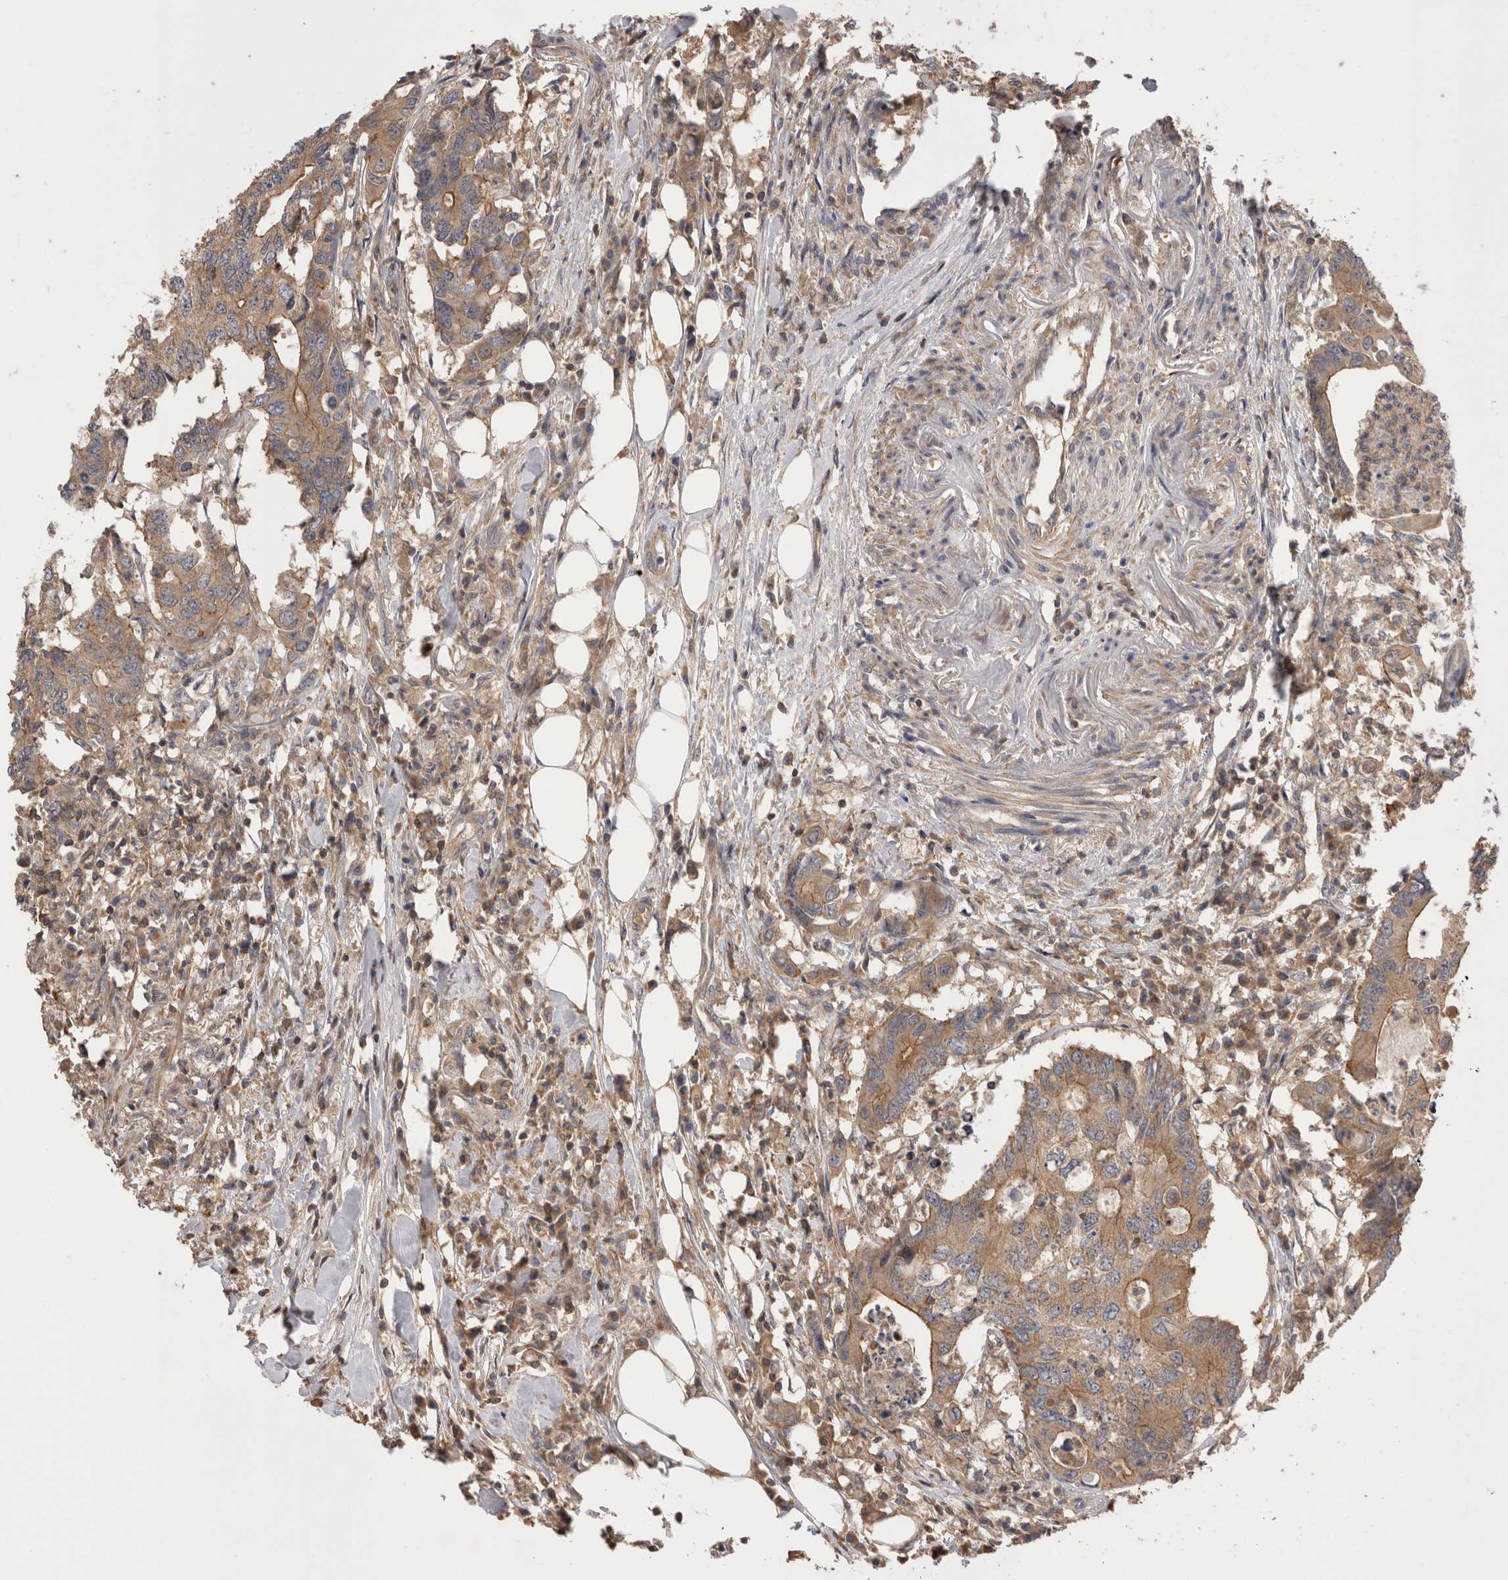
{"staining": {"intensity": "moderate", "quantity": ">75%", "location": "cytoplasmic/membranous"}, "tissue": "colorectal cancer", "cell_type": "Tumor cells", "image_type": "cancer", "snomed": [{"axis": "morphology", "description": "Adenocarcinoma, NOS"}, {"axis": "topography", "description": "Colon"}], "caption": "The micrograph exhibits a brown stain indicating the presence of a protein in the cytoplasmic/membranous of tumor cells in colorectal cancer.", "gene": "OTOR", "patient": {"sex": "male", "age": 71}}